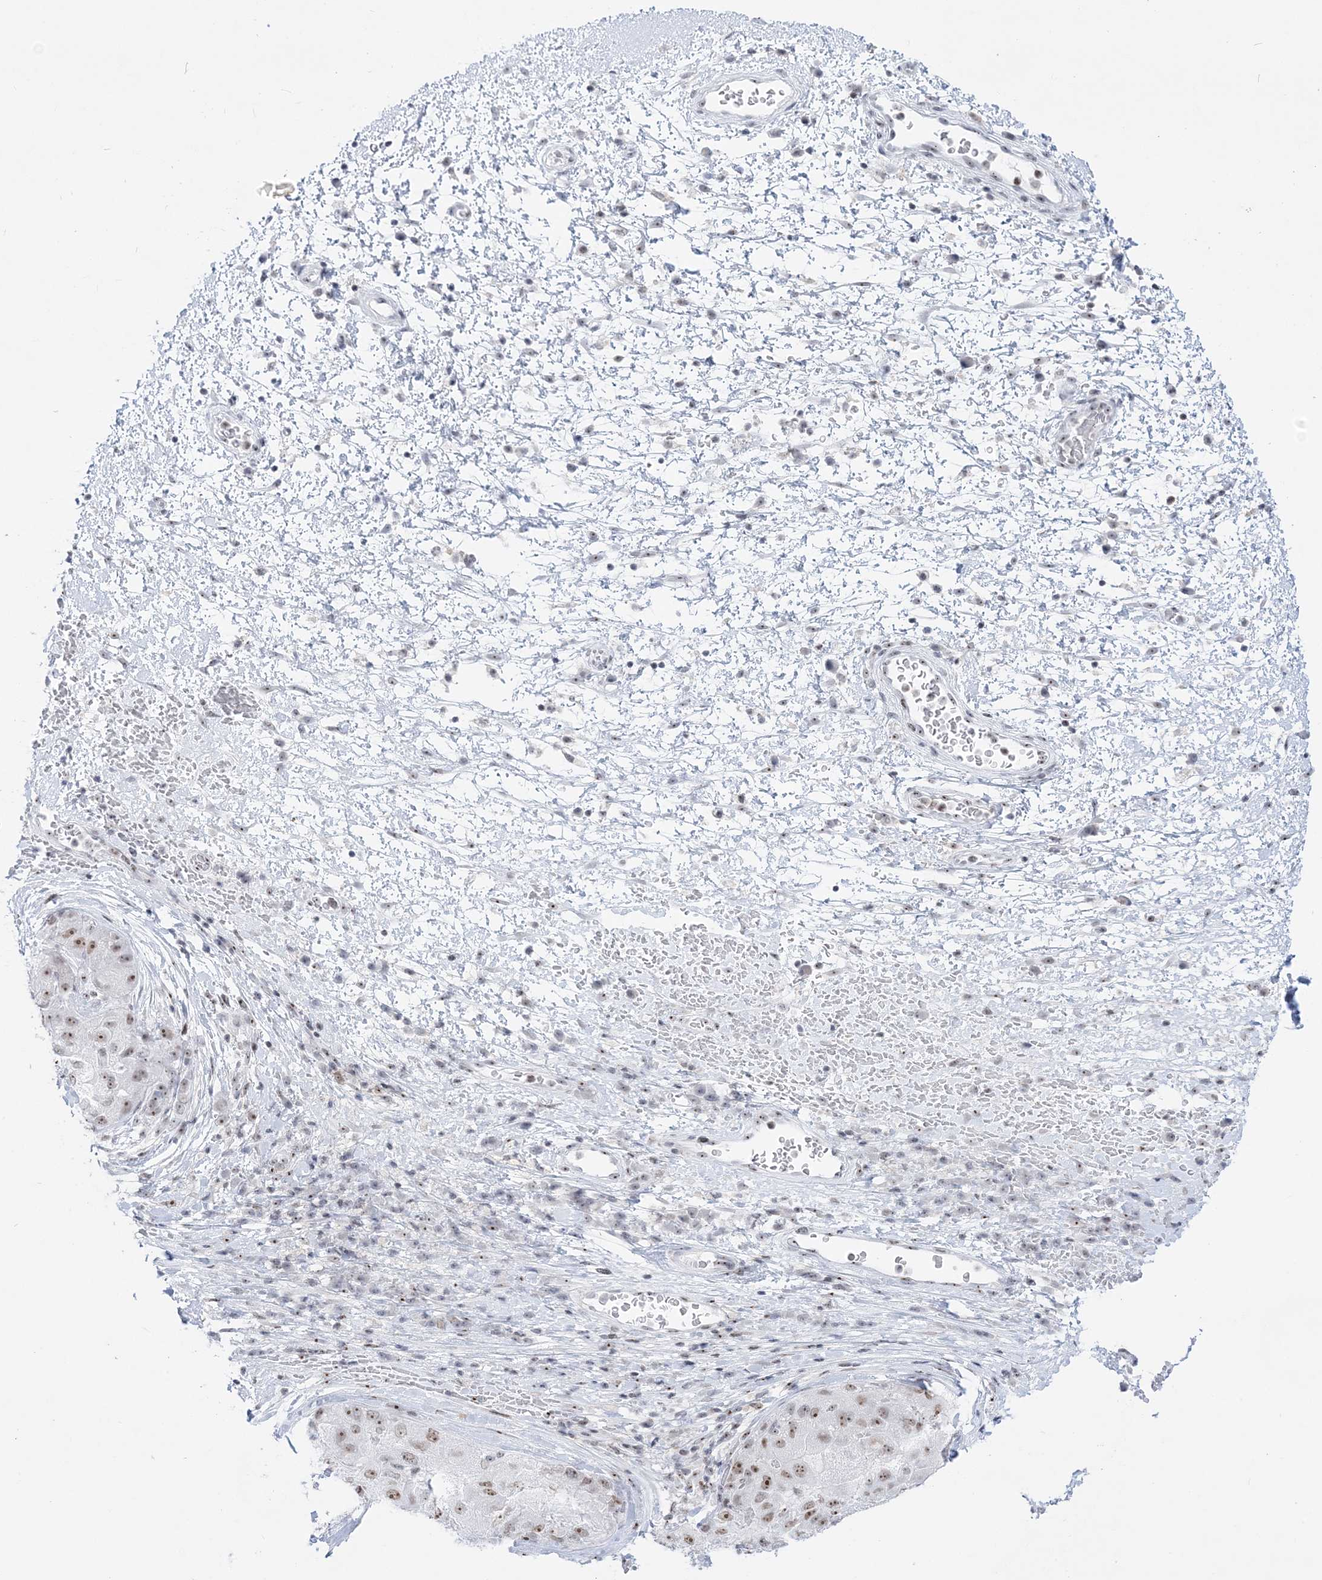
{"staining": {"intensity": "moderate", "quantity": ">75%", "location": "nuclear"}, "tissue": "liver cancer", "cell_type": "Tumor cells", "image_type": "cancer", "snomed": [{"axis": "morphology", "description": "Carcinoma, Hepatocellular, NOS"}, {"axis": "topography", "description": "Liver"}], "caption": "This is a histology image of immunohistochemistry (IHC) staining of liver cancer, which shows moderate positivity in the nuclear of tumor cells.", "gene": "DDX21", "patient": {"sex": "male", "age": 80}}